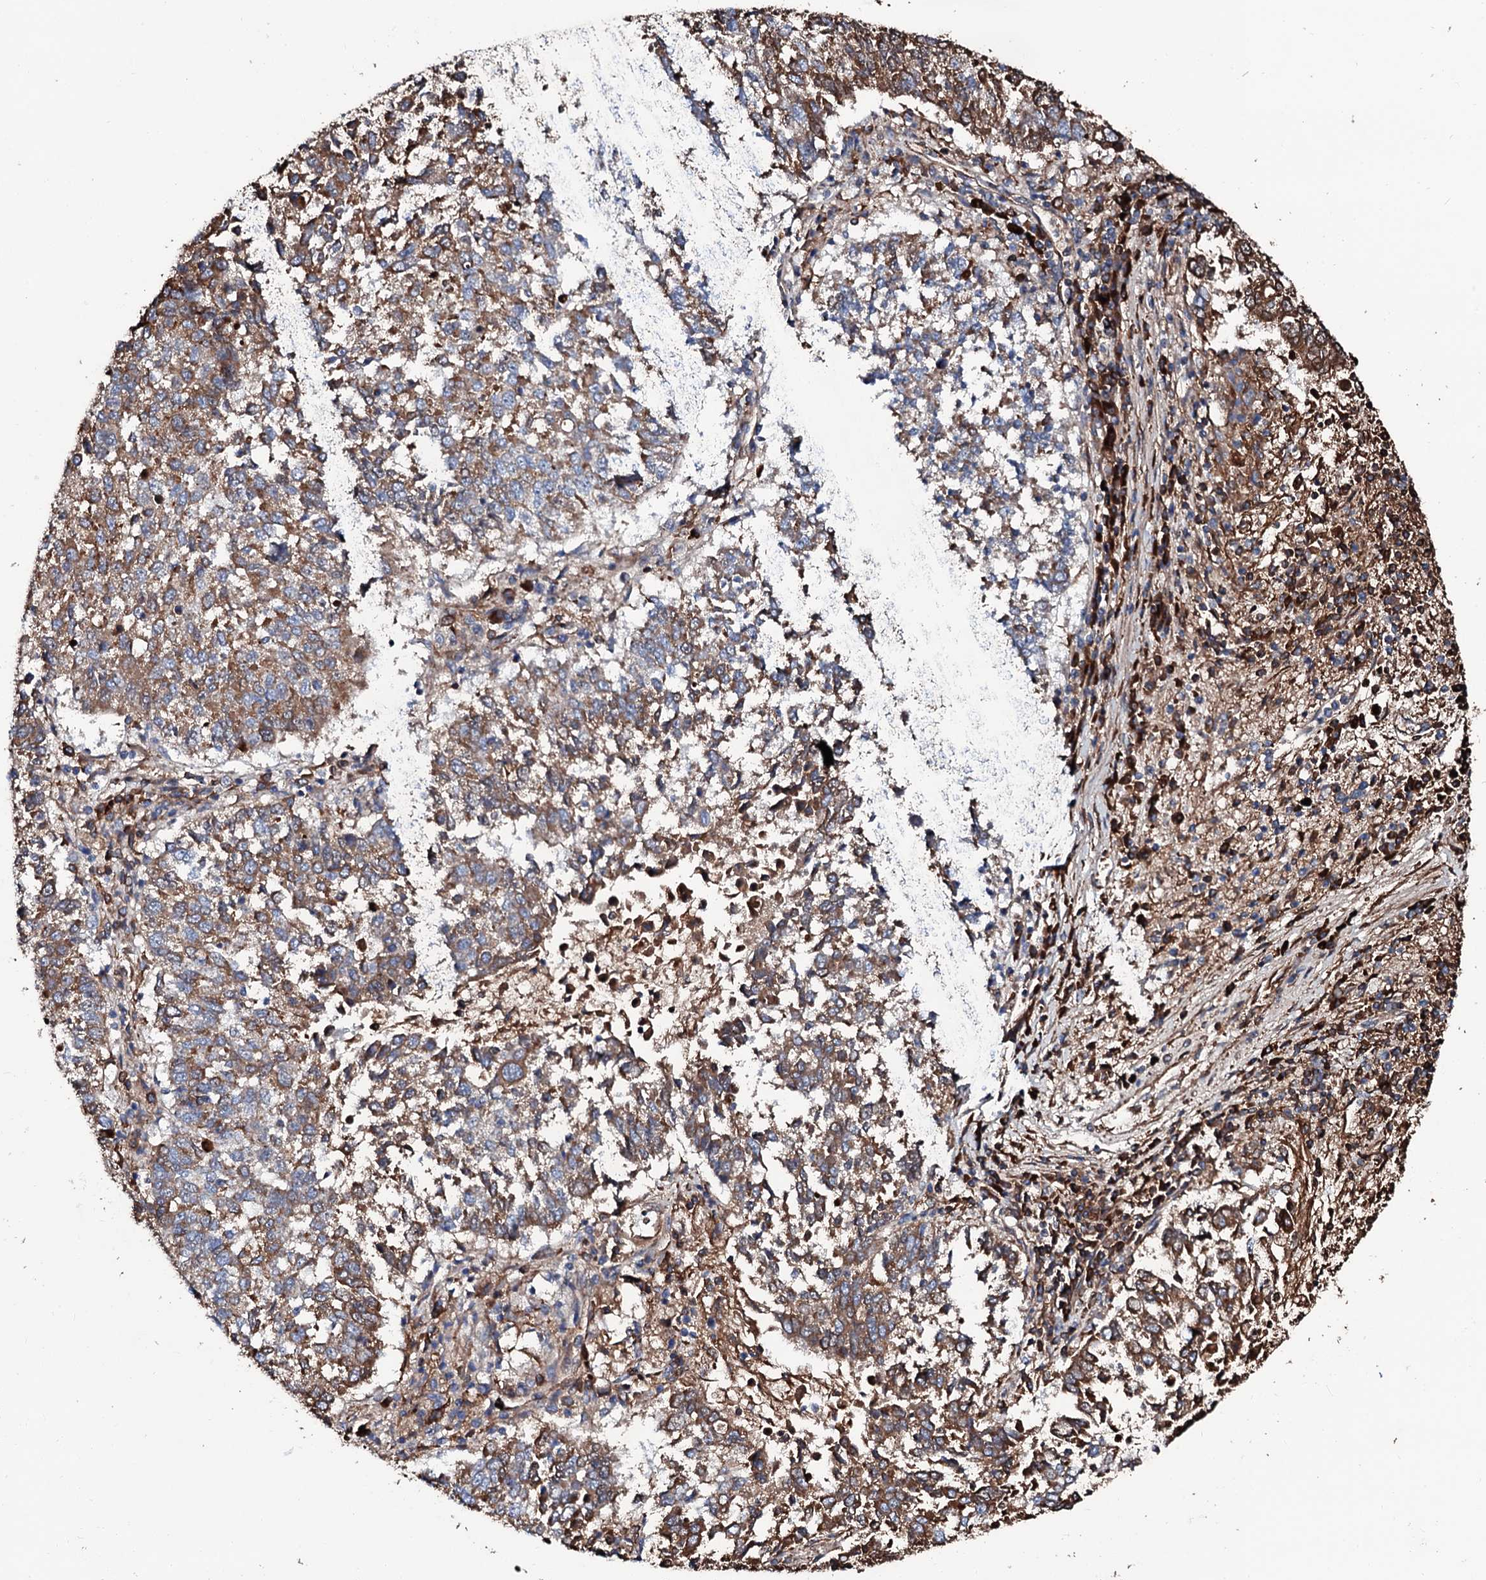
{"staining": {"intensity": "moderate", "quantity": ">75%", "location": "cytoplasmic/membranous"}, "tissue": "lung cancer", "cell_type": "Tumor cells", "image_type": "cancer", "snomed": [{"axis": "morphology", "description": "Squamous cell carcinoma, NOS"}, {"axis": "topography", "description": "Lung"}], "caption": "Protein staining demonstrates moderate cytoplasmic/membranous positivity in approximately >75% of tumor cells in lung squamous cell carcinoma. (Stains: DAB in brown, nuclei in blue, Microscopy: brightfield microscopy at high magnification).", "gene": "KIF18A", "patient": {"sex": "male", "age": 73}}